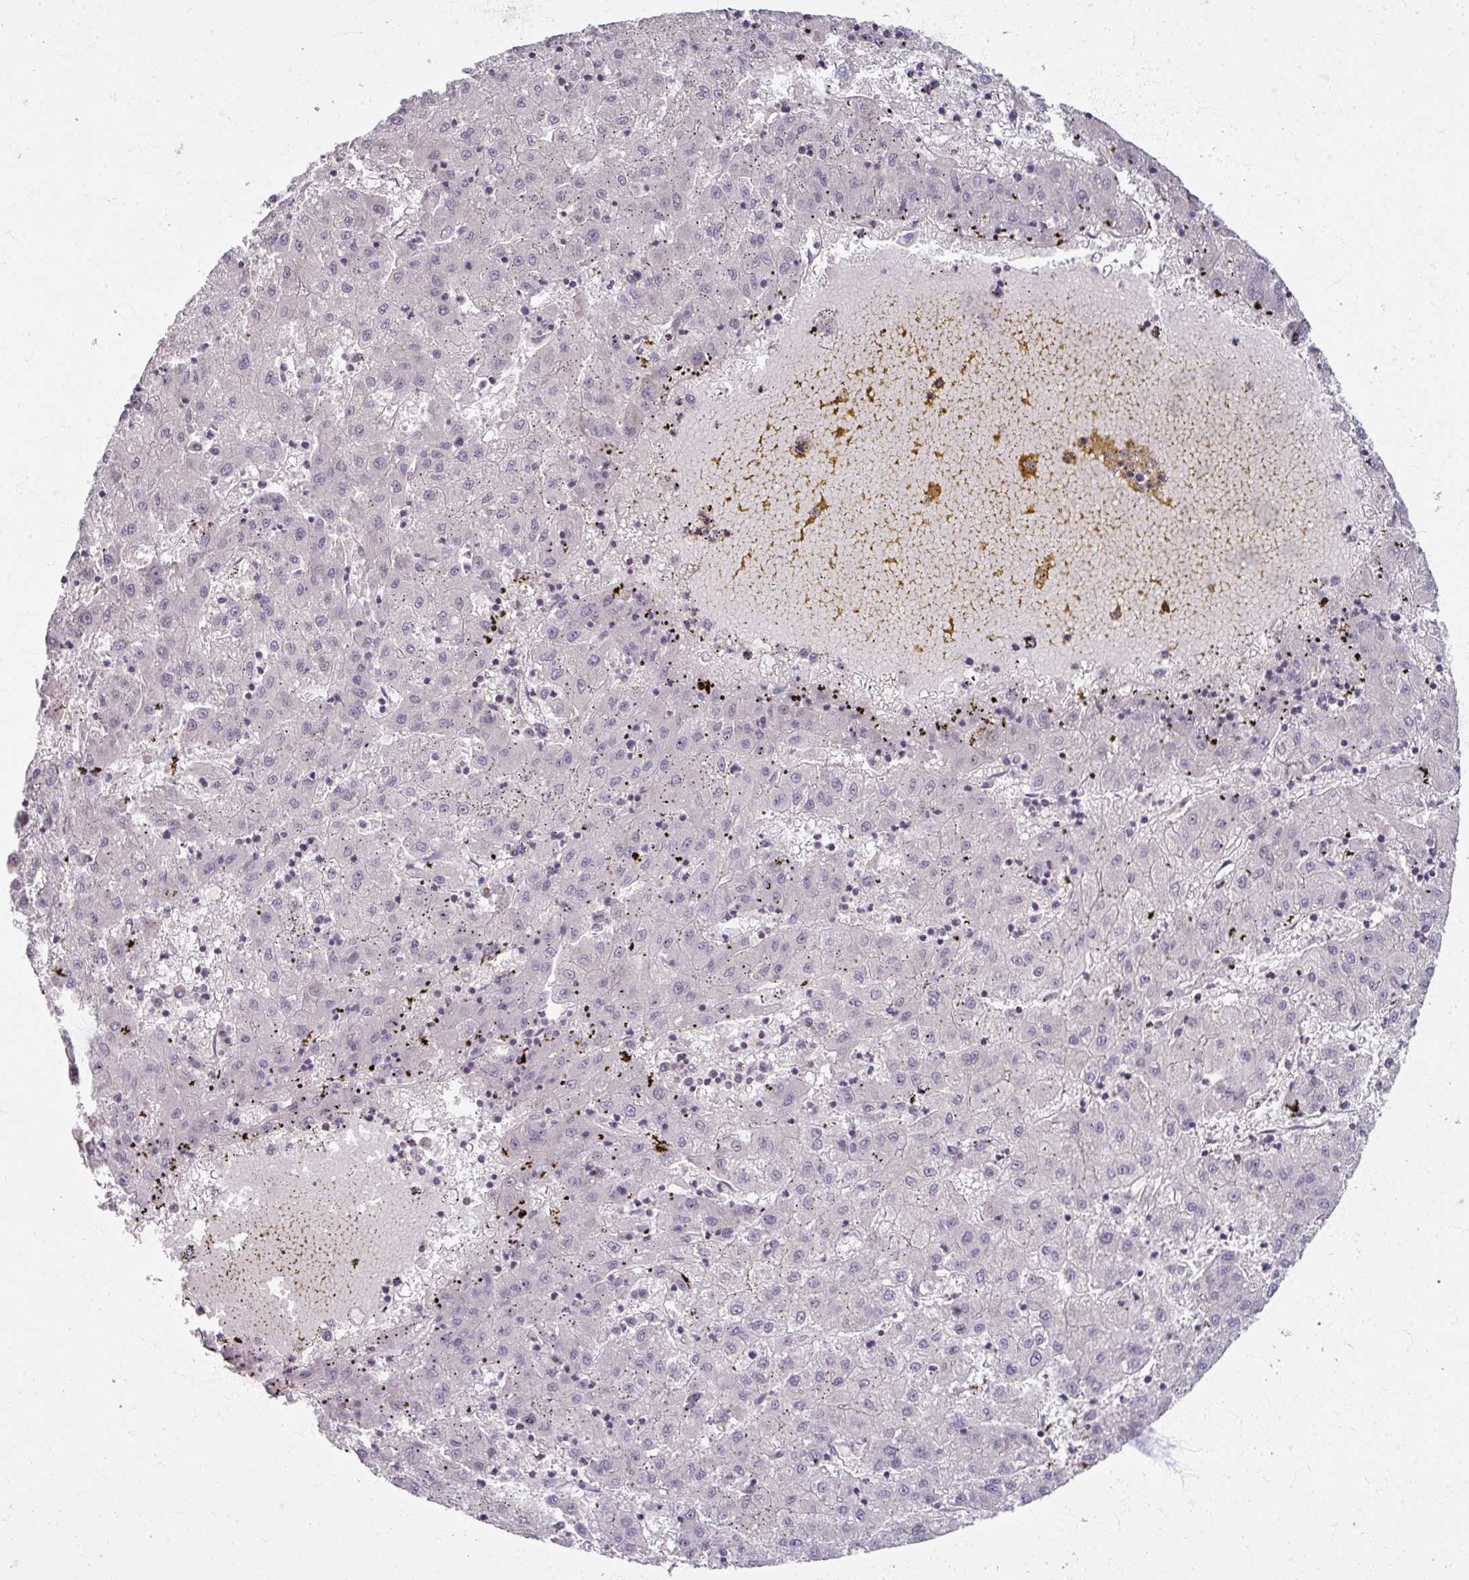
{"staining": {"intensity": "negative", "quantity": "none", "location": "none"}, "tissue": "liver cancer", "cell_type": "Tumor cells", "image_type": "cancer", "snomed": [{"axis": "morphology", "description": "Carcinoma, Hepatocellular, NOS"}, {"axis": "topography", "description": "Liver"}], "caption": "Immunohistochemical staining of human liver cancer demonstrates no significant staining in tumor cells.", "gene": "TTLL7", "patient": {"sex": "male", "age": 72}}